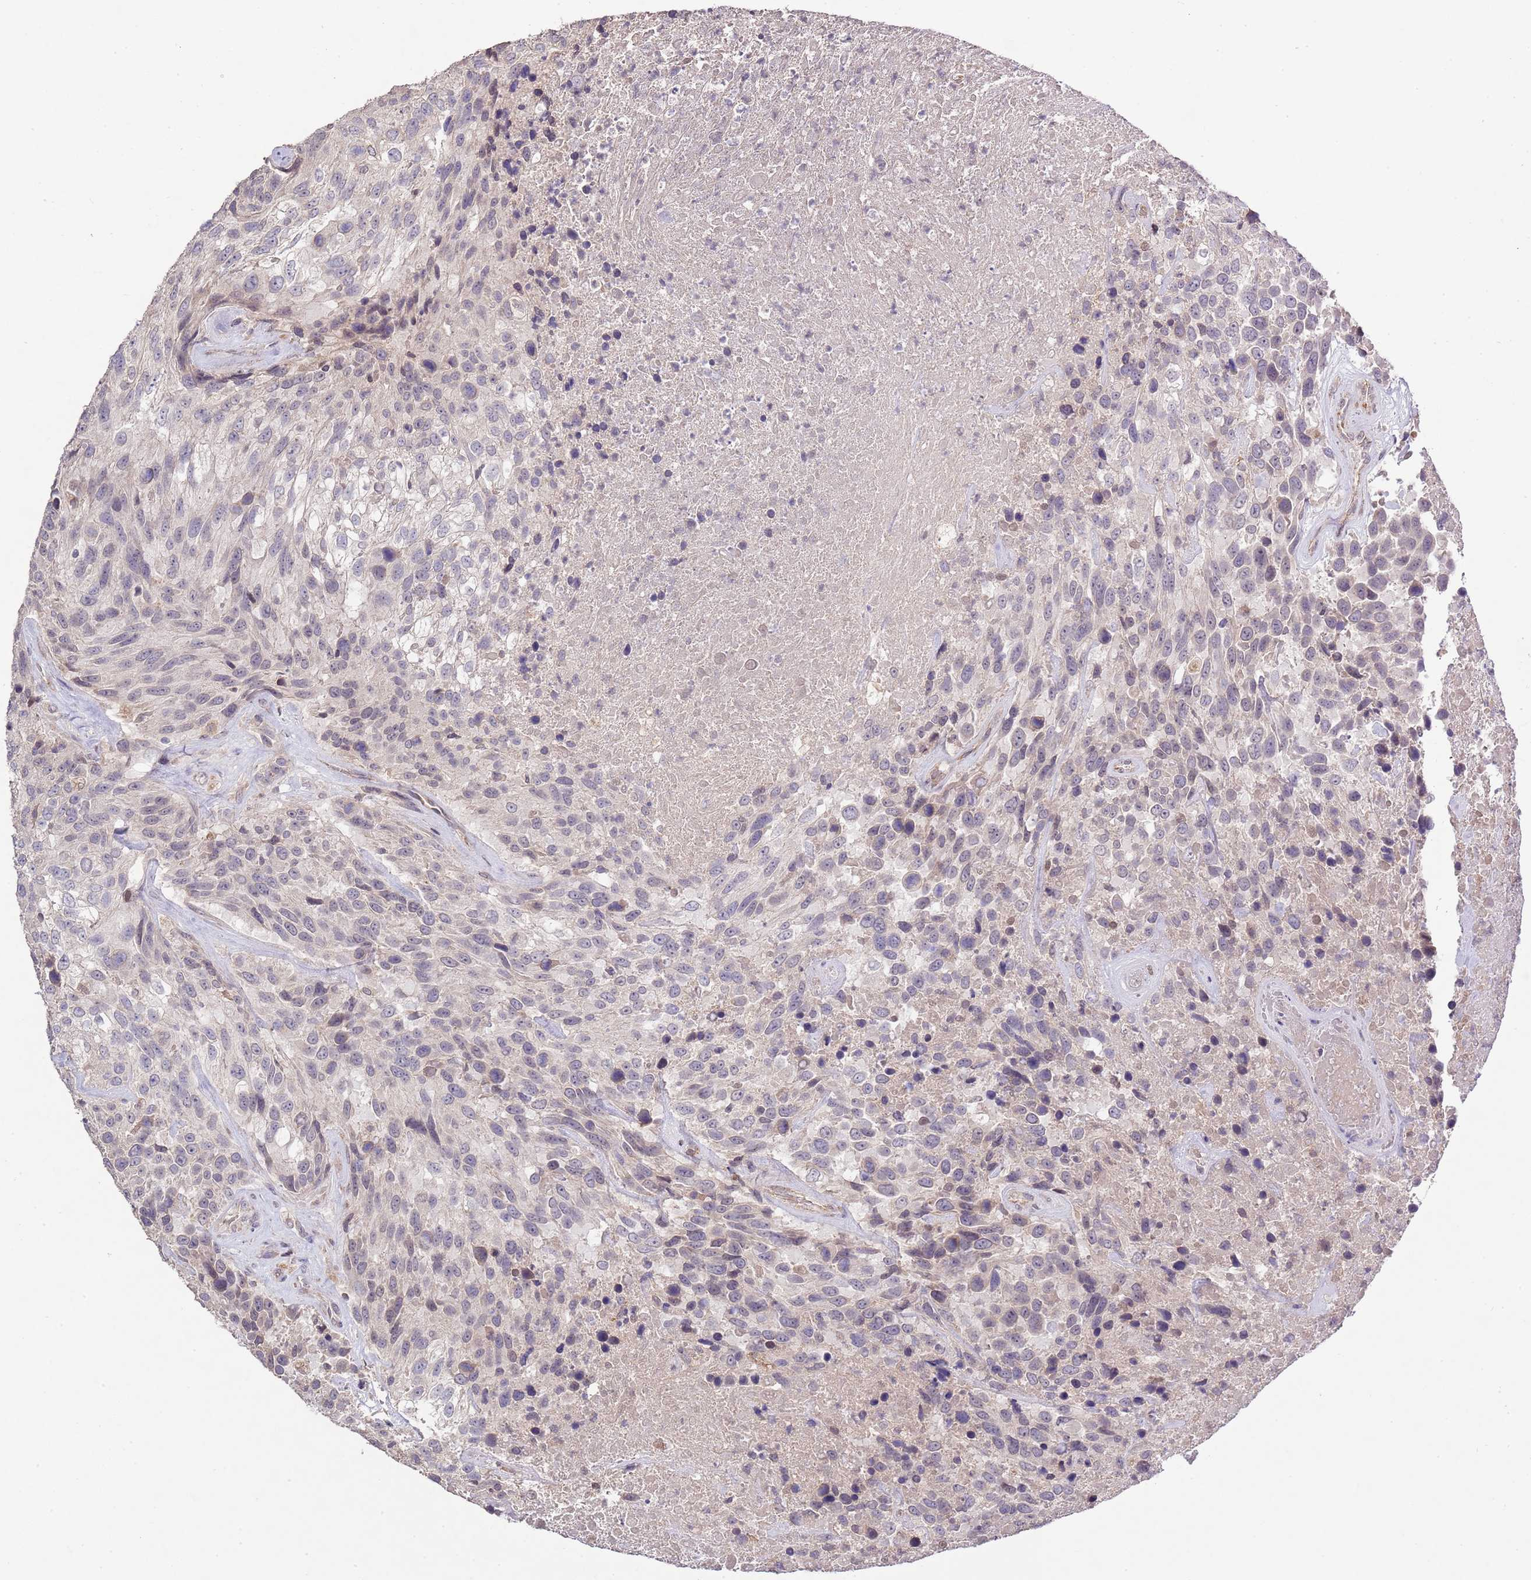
{"staining": {"intensity": "negative", "quantity": "none", "location": "none"}, "tissue": "urothelial cancer", "cell_type": "Tumor cells", "image_type": "cancer", "snomed": [{"axis": "morphology", "description": "Urothelial carcinoma, High grade"}, {"axis": "topography", "description": "Urinary bladder"}], "caption": "A photomicrograph of urothelial carcinoma (high-grade) stained for a protein exhibits no brown staining in tumor cells.", "gene": "IVD", "patient": {"sex": "female", "age": 70}}